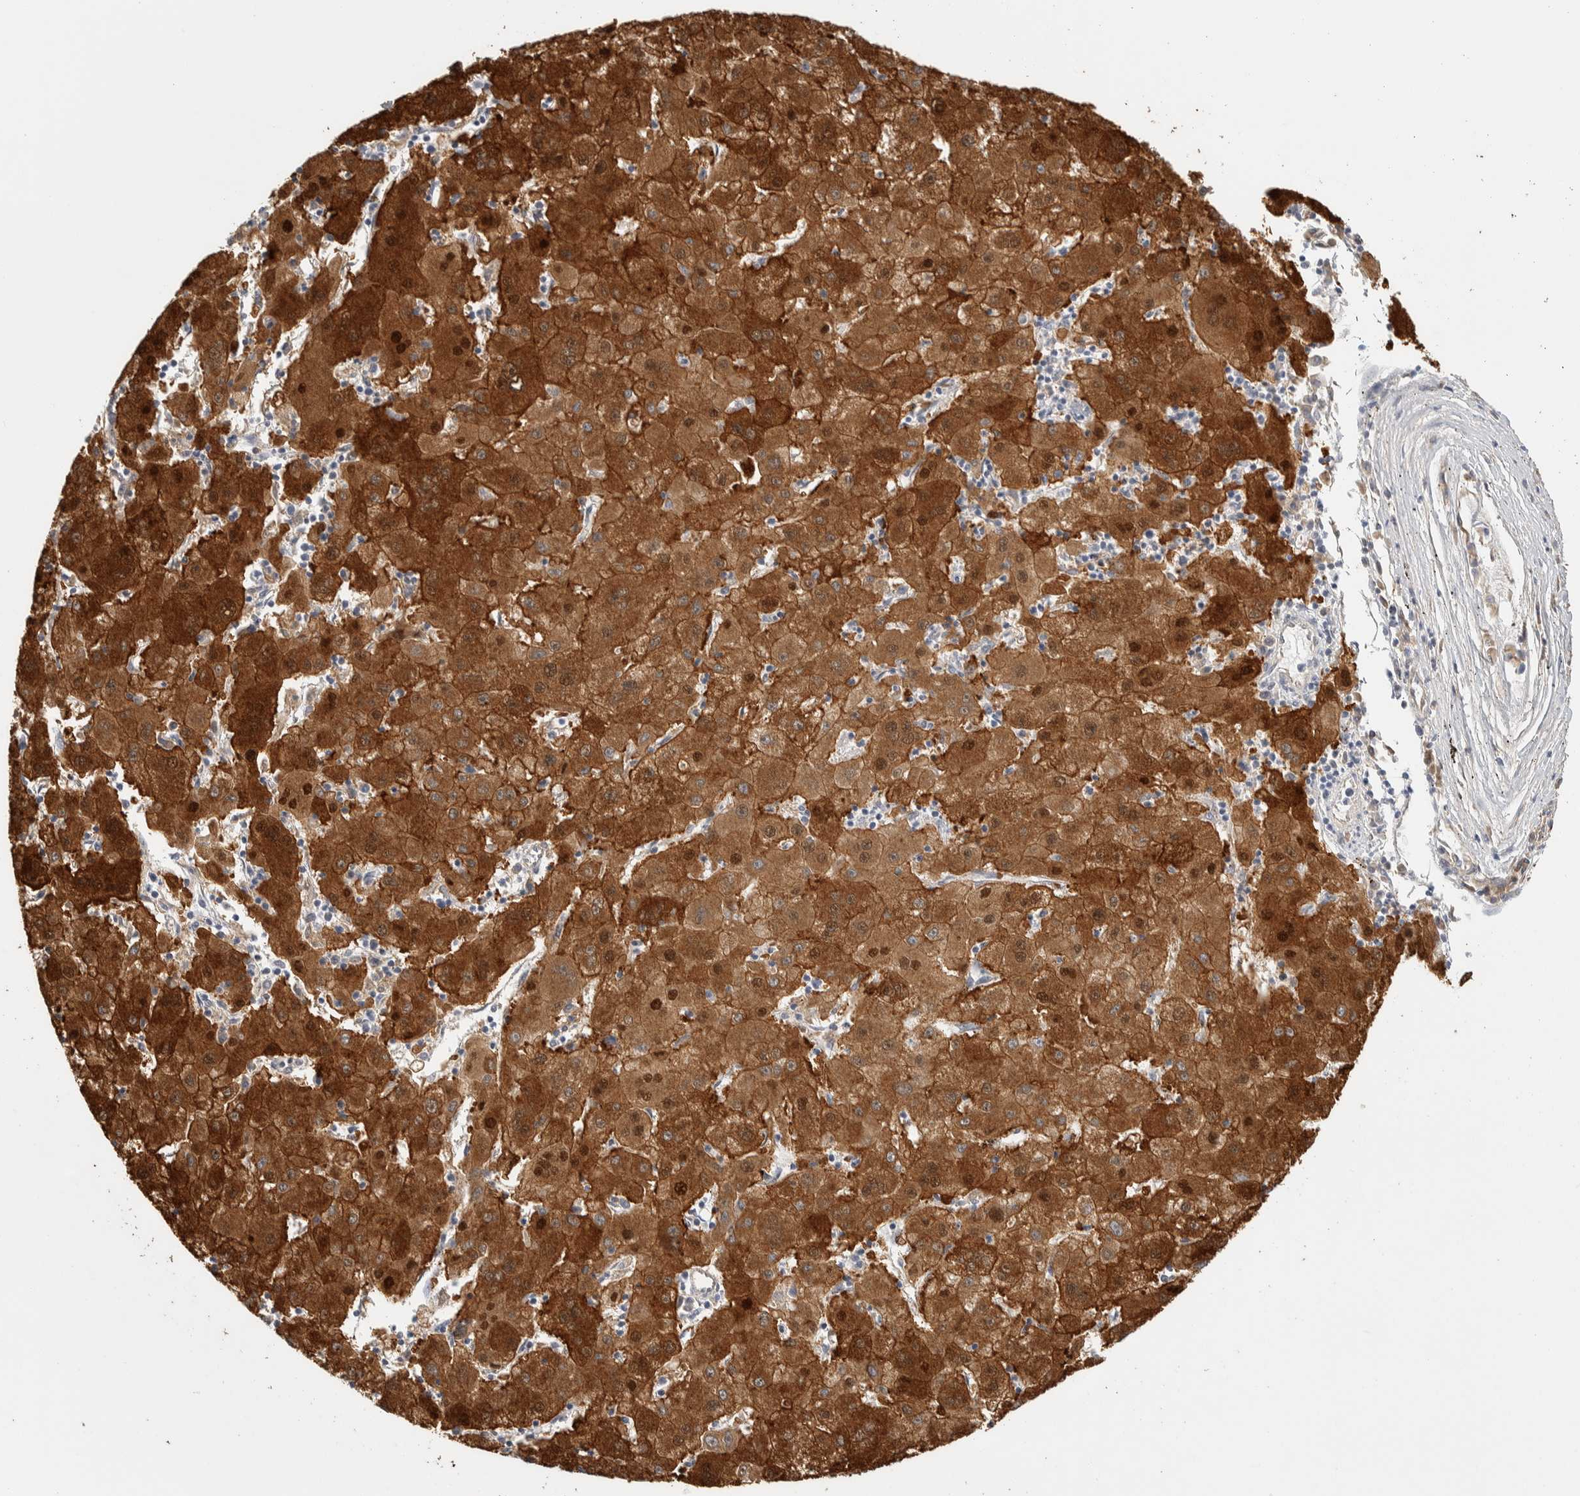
{"staining": {"intensity": "strong", "quantity": ">75%", "location": "cytoplasmic/membranous,nuclear"}, "tissue": "liver cancer", "cell_type": "Tumor cells", "image_type": "cancer", "snomed": [{"axis": "morphology", "description": "Carcinoma, Hepatocellular, NOS"}, {"axis": "topography", "description": "Liver"}], "caption": "High-power microscopy captured an immunohistochemistry (IHC) histopathology image of hepatocellular carcinoma (liver), revealing strong cytoplasmic/membranous and nuclear positivity in approximately >75% of tumor cells.", "gene": "DCXR", "patient": {"sex": "male", "age": 72}}